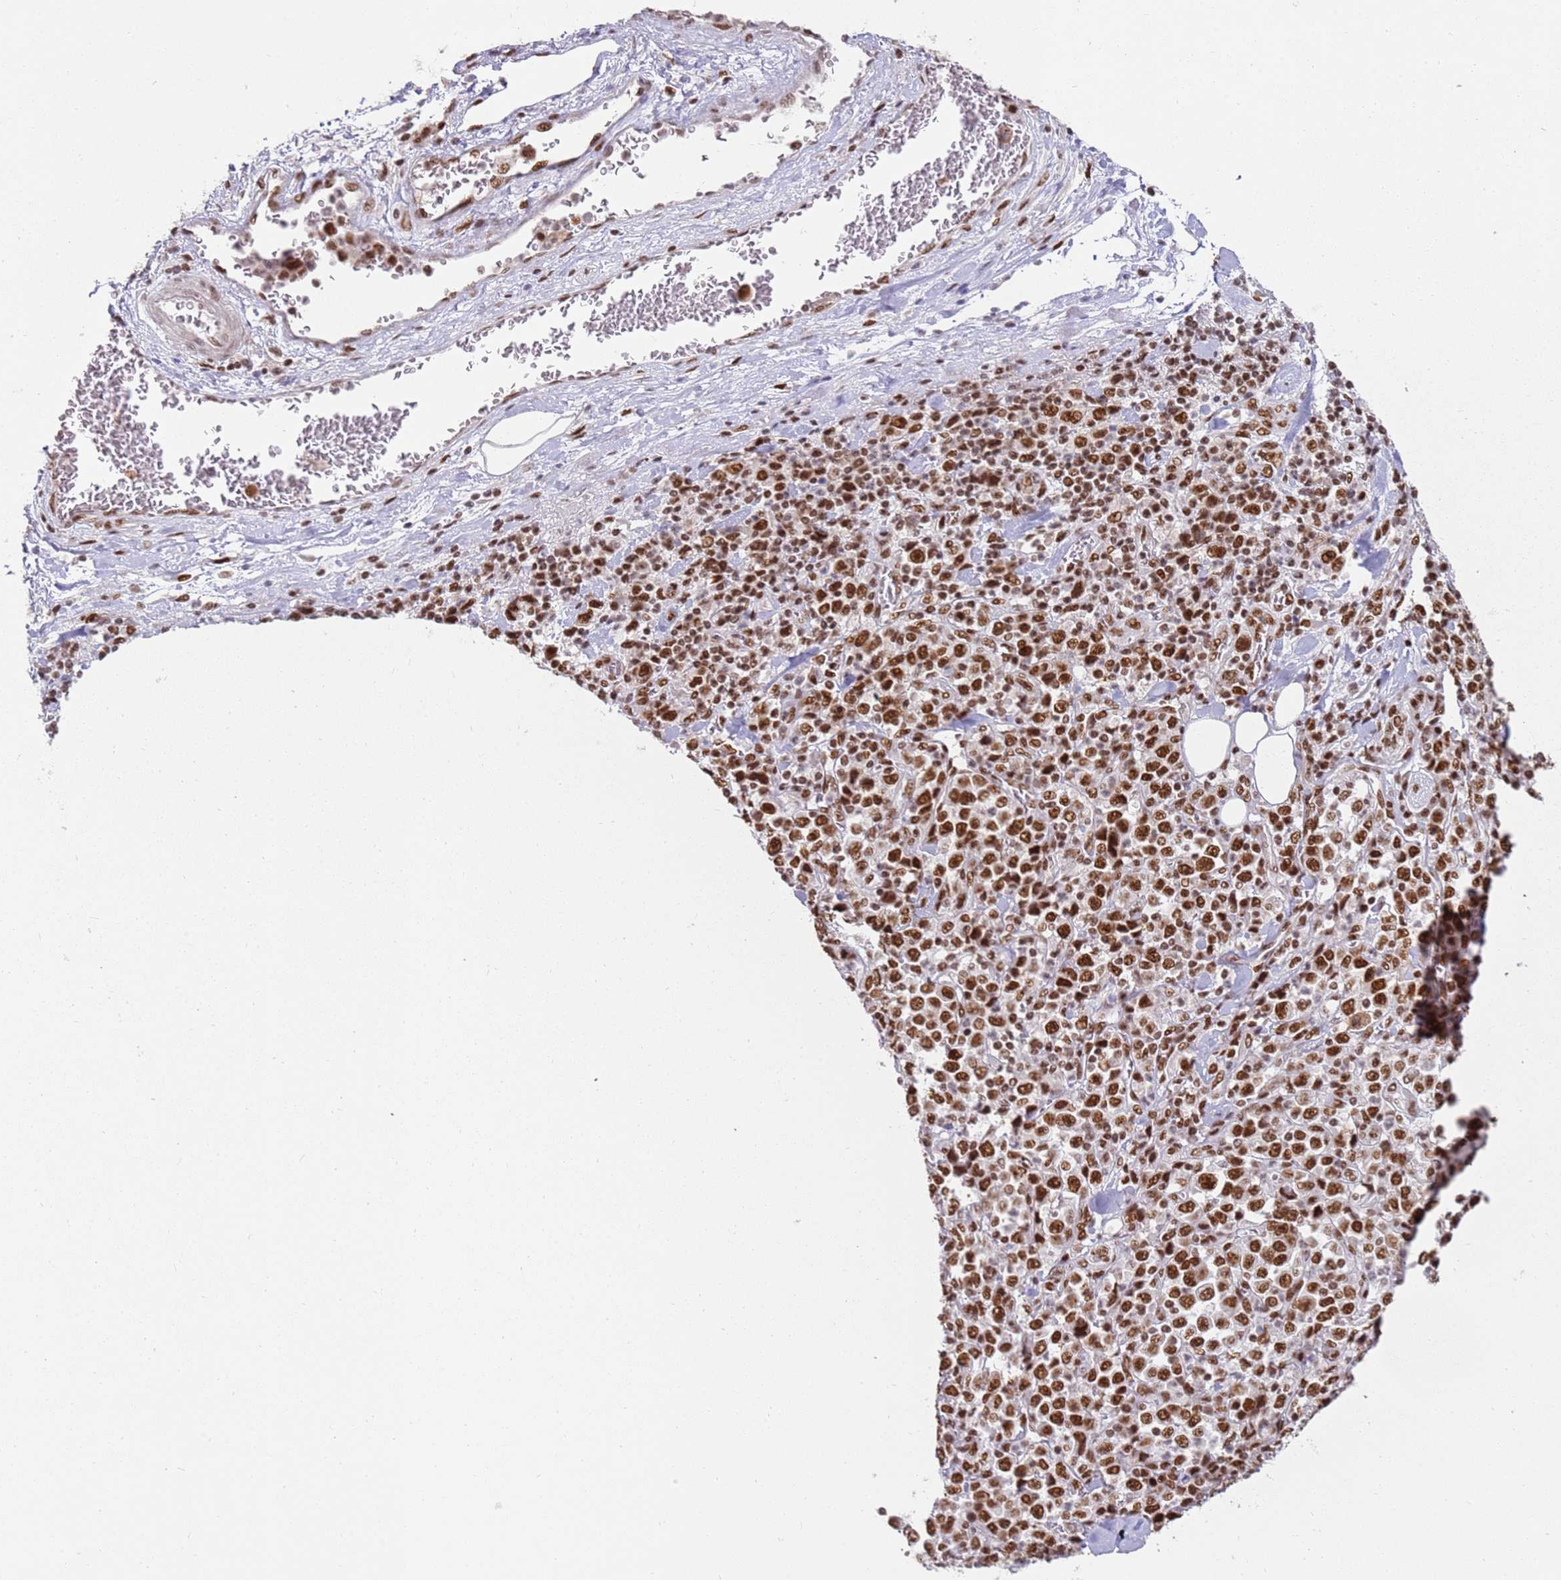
{"staining": {"intensity": "strong", "quantity": ">75%", "location": "nuclear"}, "tissue": "stomach cancer", "cell_type": "Tumor cells", "image_type": "cancer", "snomed": [{"axis": "morphology", "description": "Normal tissue, NOS"}, {"axis": "morphology", "description": "Adenocarcinoma, NOS"}, {"axis": "topography", "description": "Stomach, upper"}, {"axis": "topography", "description": "Stomach"}], "caption": "A high-resolution image shows immunohistochemistry (IHC) staining of stomach adenocarcinoma, which displays strong nuclear positivity in about >75% of tumor cells.", "gene": "TENT4A", "patient": {"sex": "male", "age": 59}}